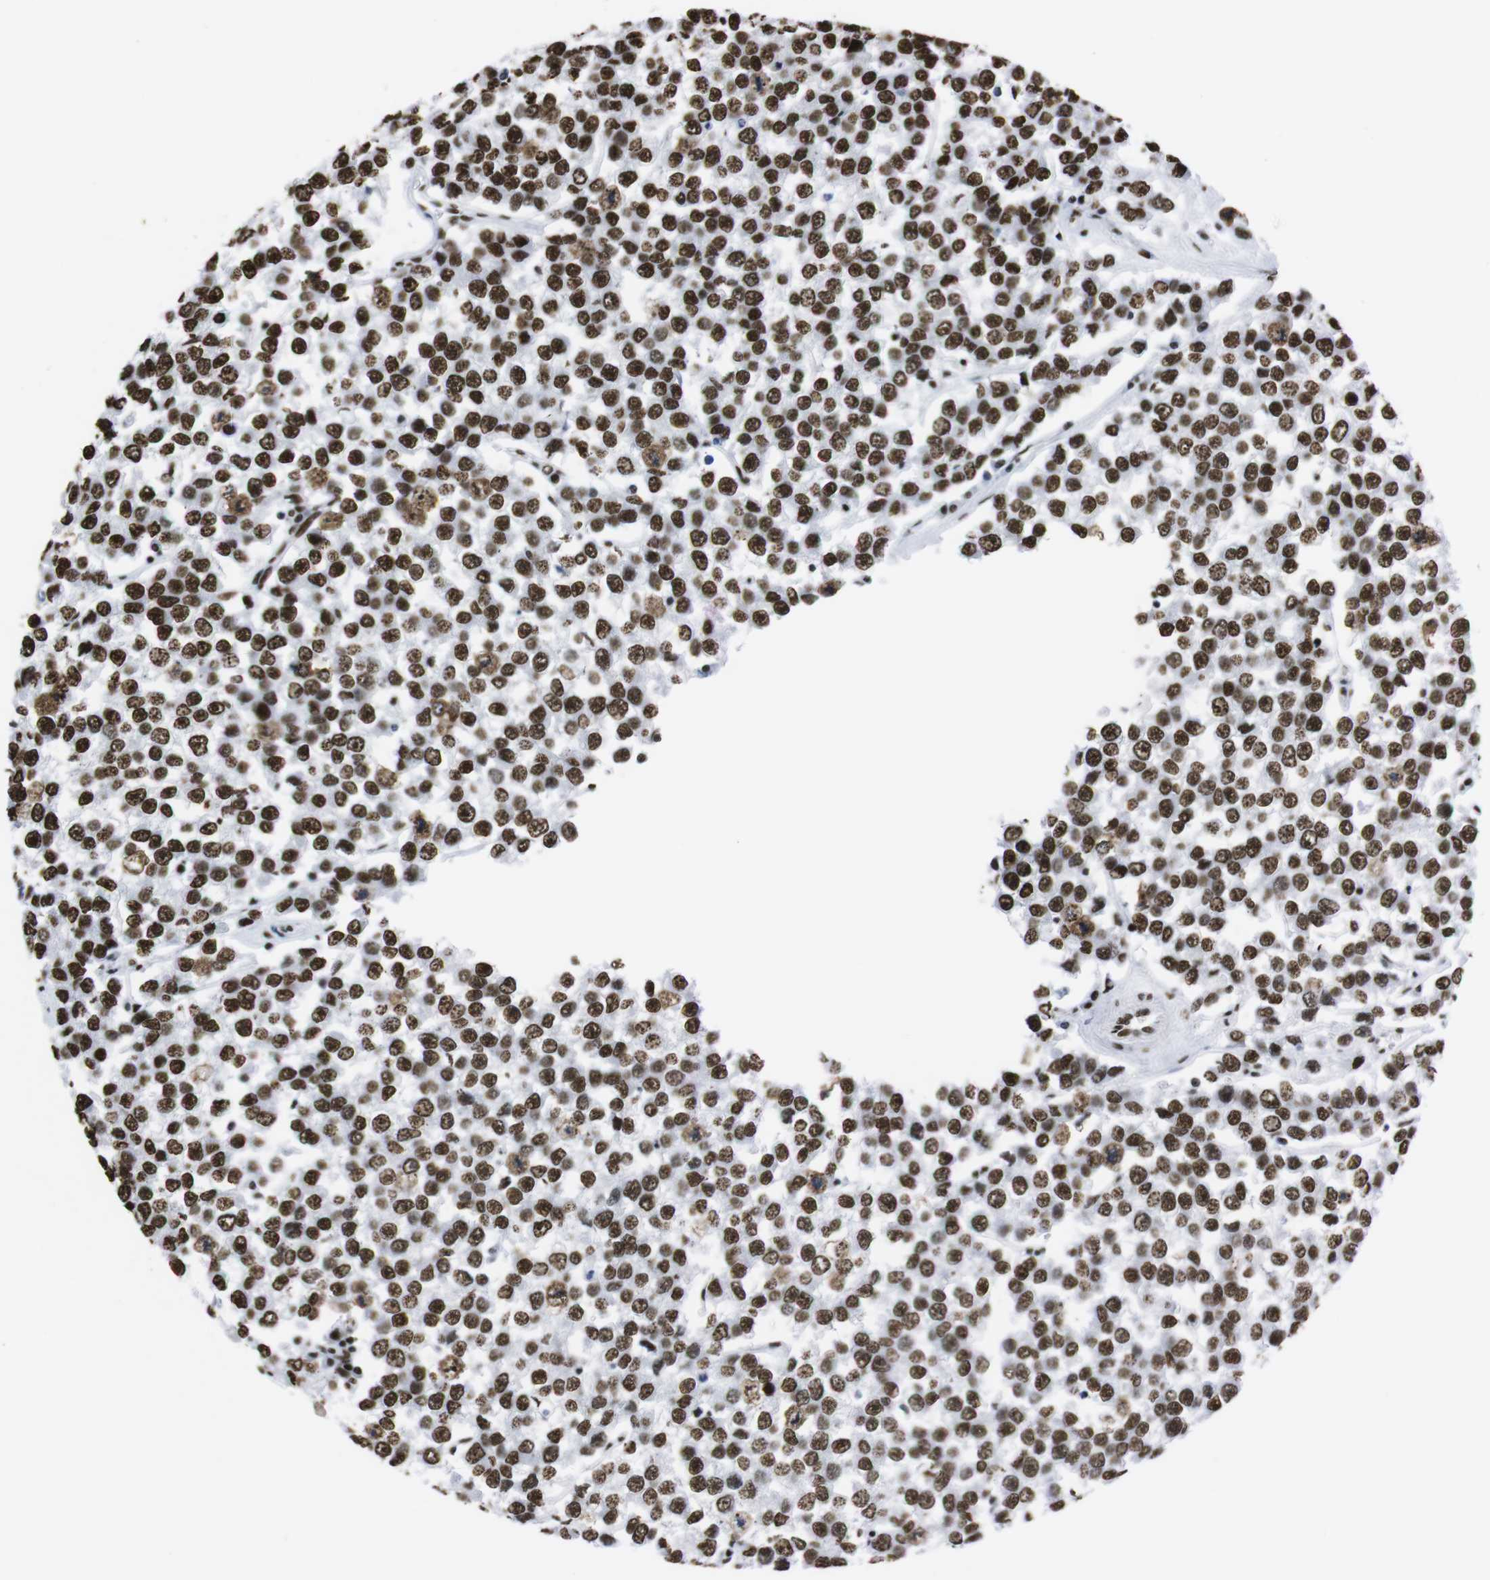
{"staining": {"intensity": "strong", "quantity": ">75%", "location": "nuclear"}, "tissue": "testis cancer", "cell_type": "Tumor cells", "image_type": "cancer", "snomed": [{"axis": "morphology", "description": "Seminoma, NOS"}, {"axis": "morphology", "description": "Carcinoma, Embryonal, NOS"}, {"axis": "topography", "description": "Testis"}], "caption": "Testis embryonal carcinoma was stained to show a protein in brown. There is high levels of strong nuclear staining in about >75% of tumor cells.", "gene": "CITED2", "patient": {"sex": "male", "age": 52}}